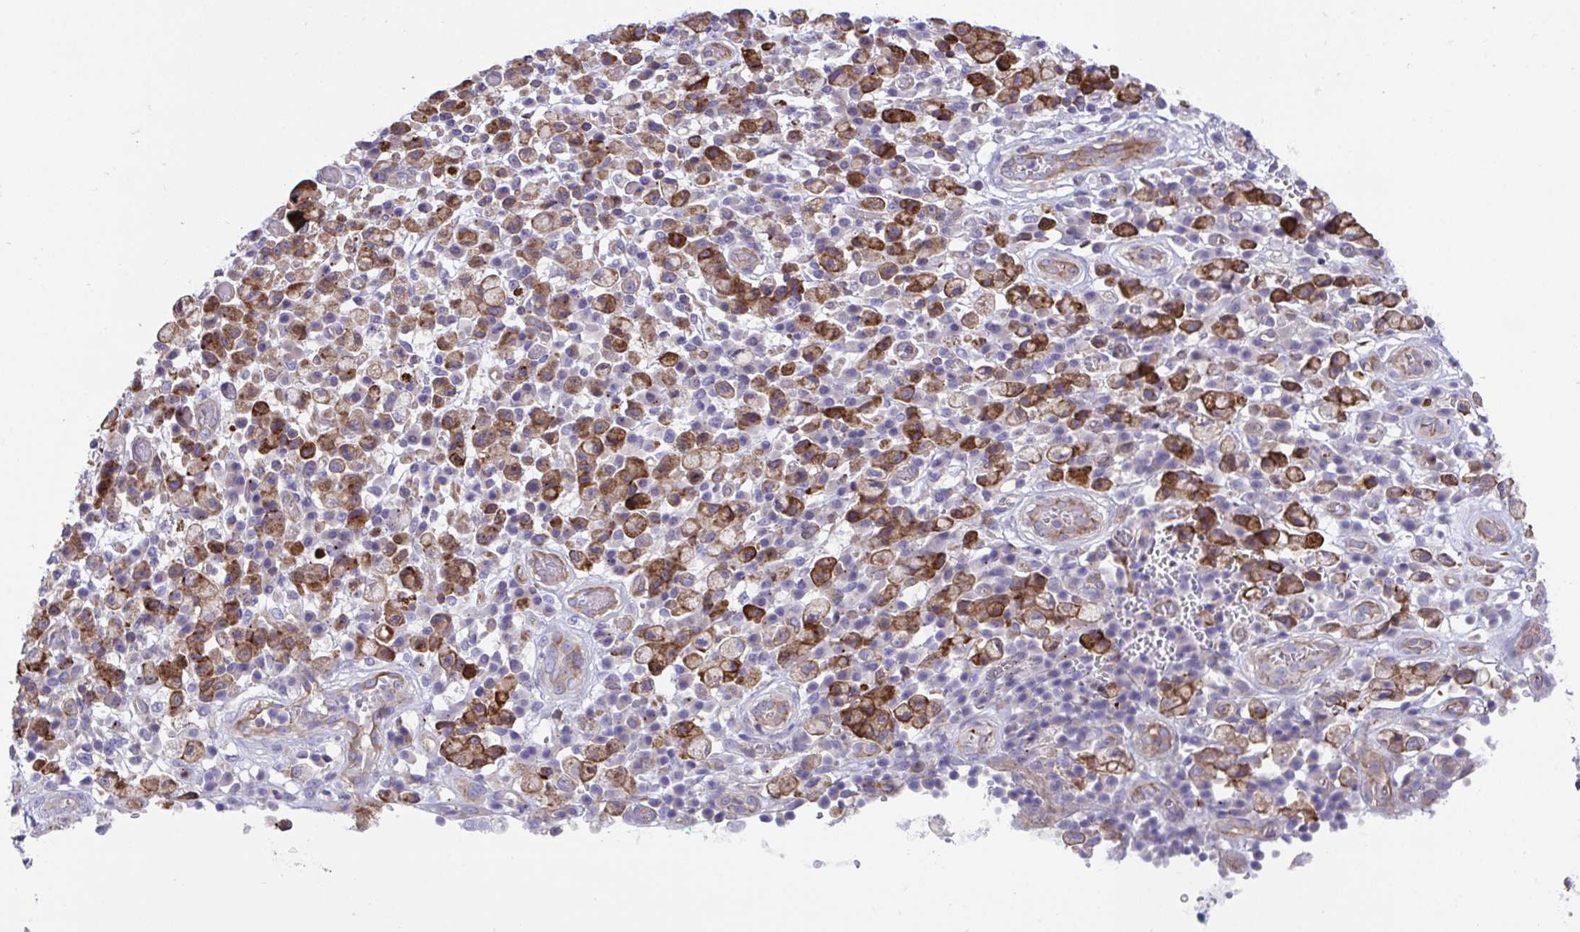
{"staining": {"intensity": "strong", "quantity": ">75%", "location": "cytoplasmic/membranous"}, "tissue": "stomach cancer", "cell_type": "Tumor cells", "image_type": "cancer", "snomed": [{"axis": "morphology", "description": "Adenocarcinoma, NOS"}, {"axis": "topography", "description": "Stomach"}], "caption": "A brown stain shows strong cytoplasmic/membranous positivity of a protein in stomach adenocarcinoma tumor cells. (Brightfield microscopy of DAB IHC at high magnification).", "gene": "PPIH", "patient": {"sex": "male", "age": 77}}